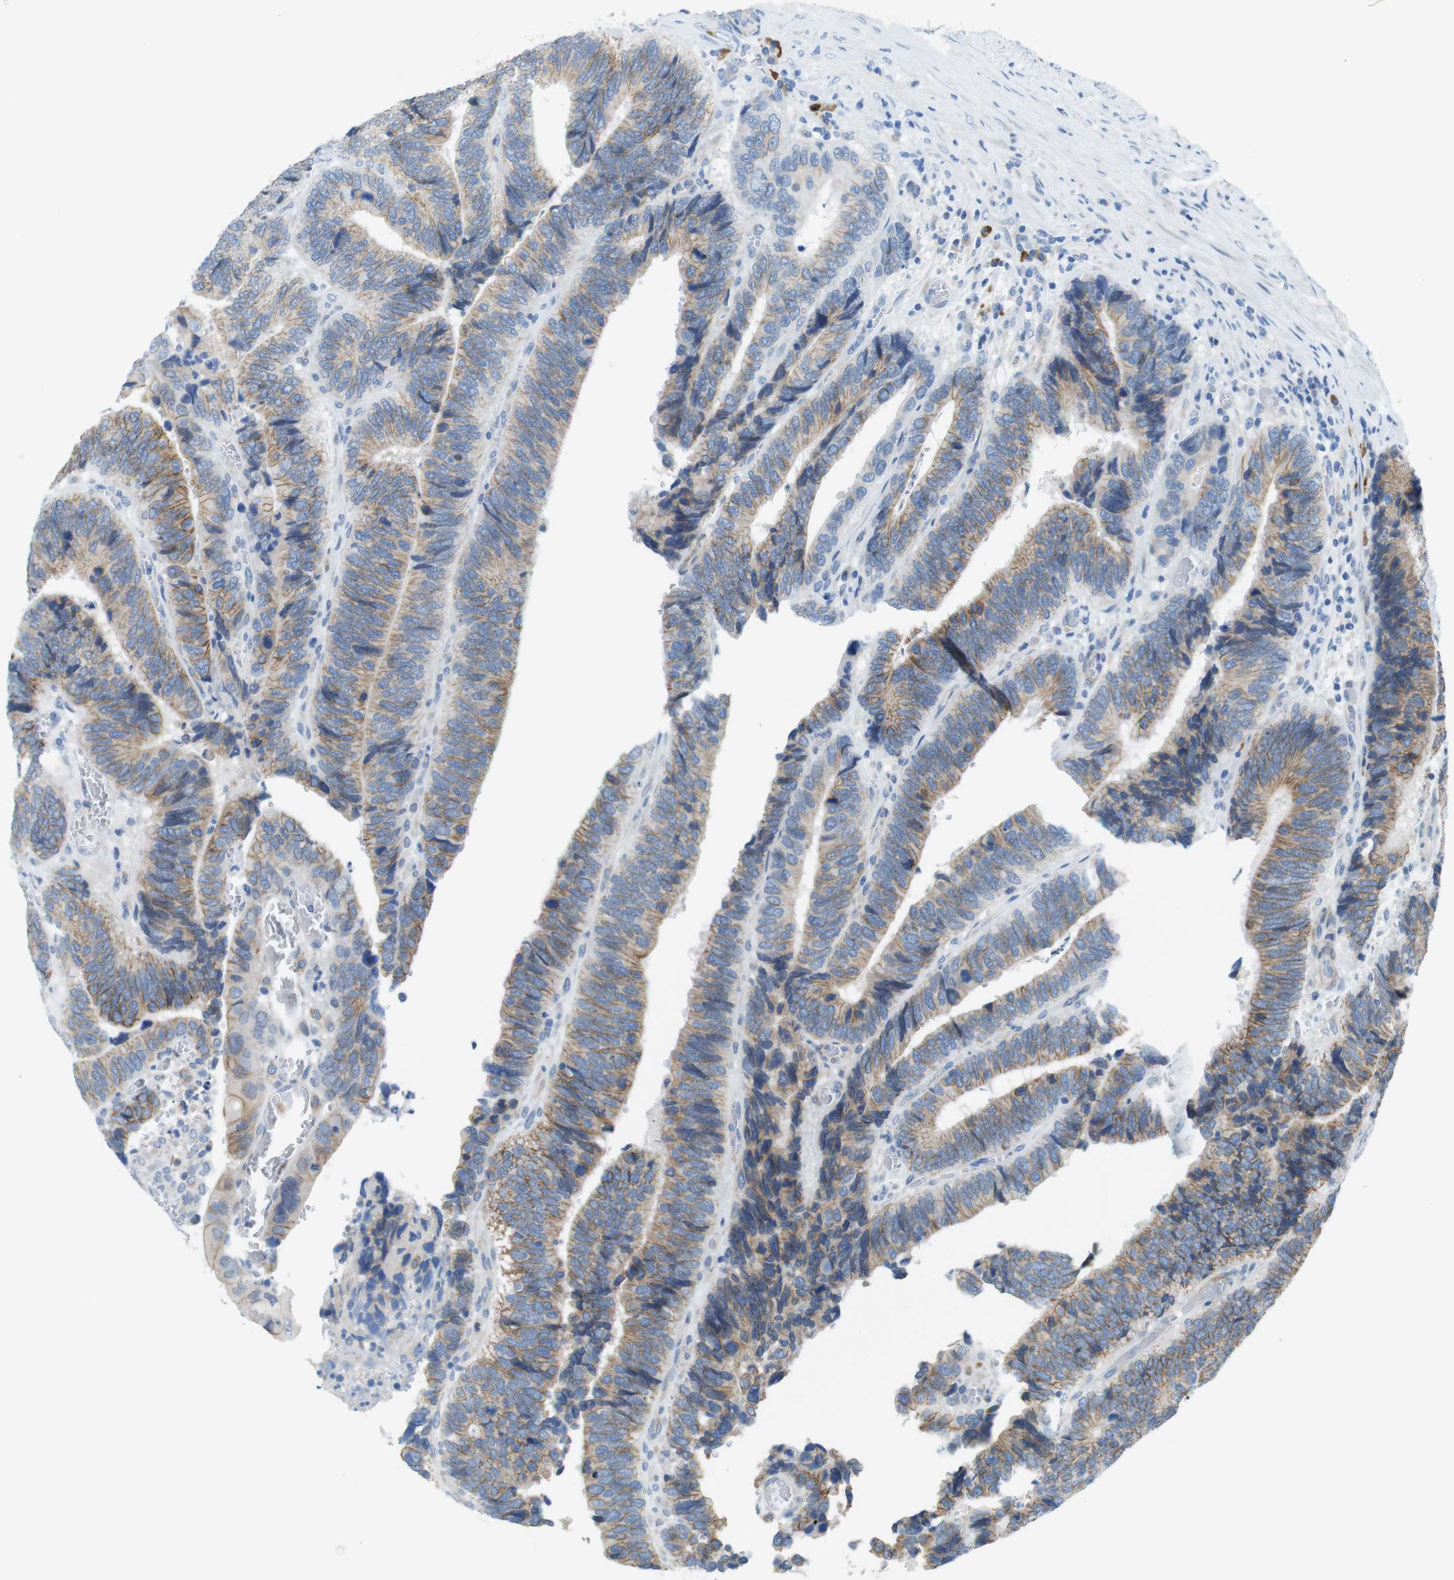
{"staining": {"intensity": "moderate", "quantity": "25%-75%", "location": "cytoplasmic/membranous"}, "tissue": "colorectal cancer", "cell_type": "Tumor cells", "image_type": "cancer", "snomed": [{"axis": "morphology", "description": "Adenocarcinoma, NOS"}, {"axis": "topography", "description": "Colon"}], "caption": "DAB (3,3'-diaminobenzidine) immunohistochemical staining of colorectal cancer (adenocarcinoma) reveals moderate cytoplasmic/membranous protein expression in about 25%-75% of tumor cells. (brown staining indicates protein expression, while blue staining denotes nuclei).", "gene": "CLMN", "patient": {"sex": "male", "age": 72}}